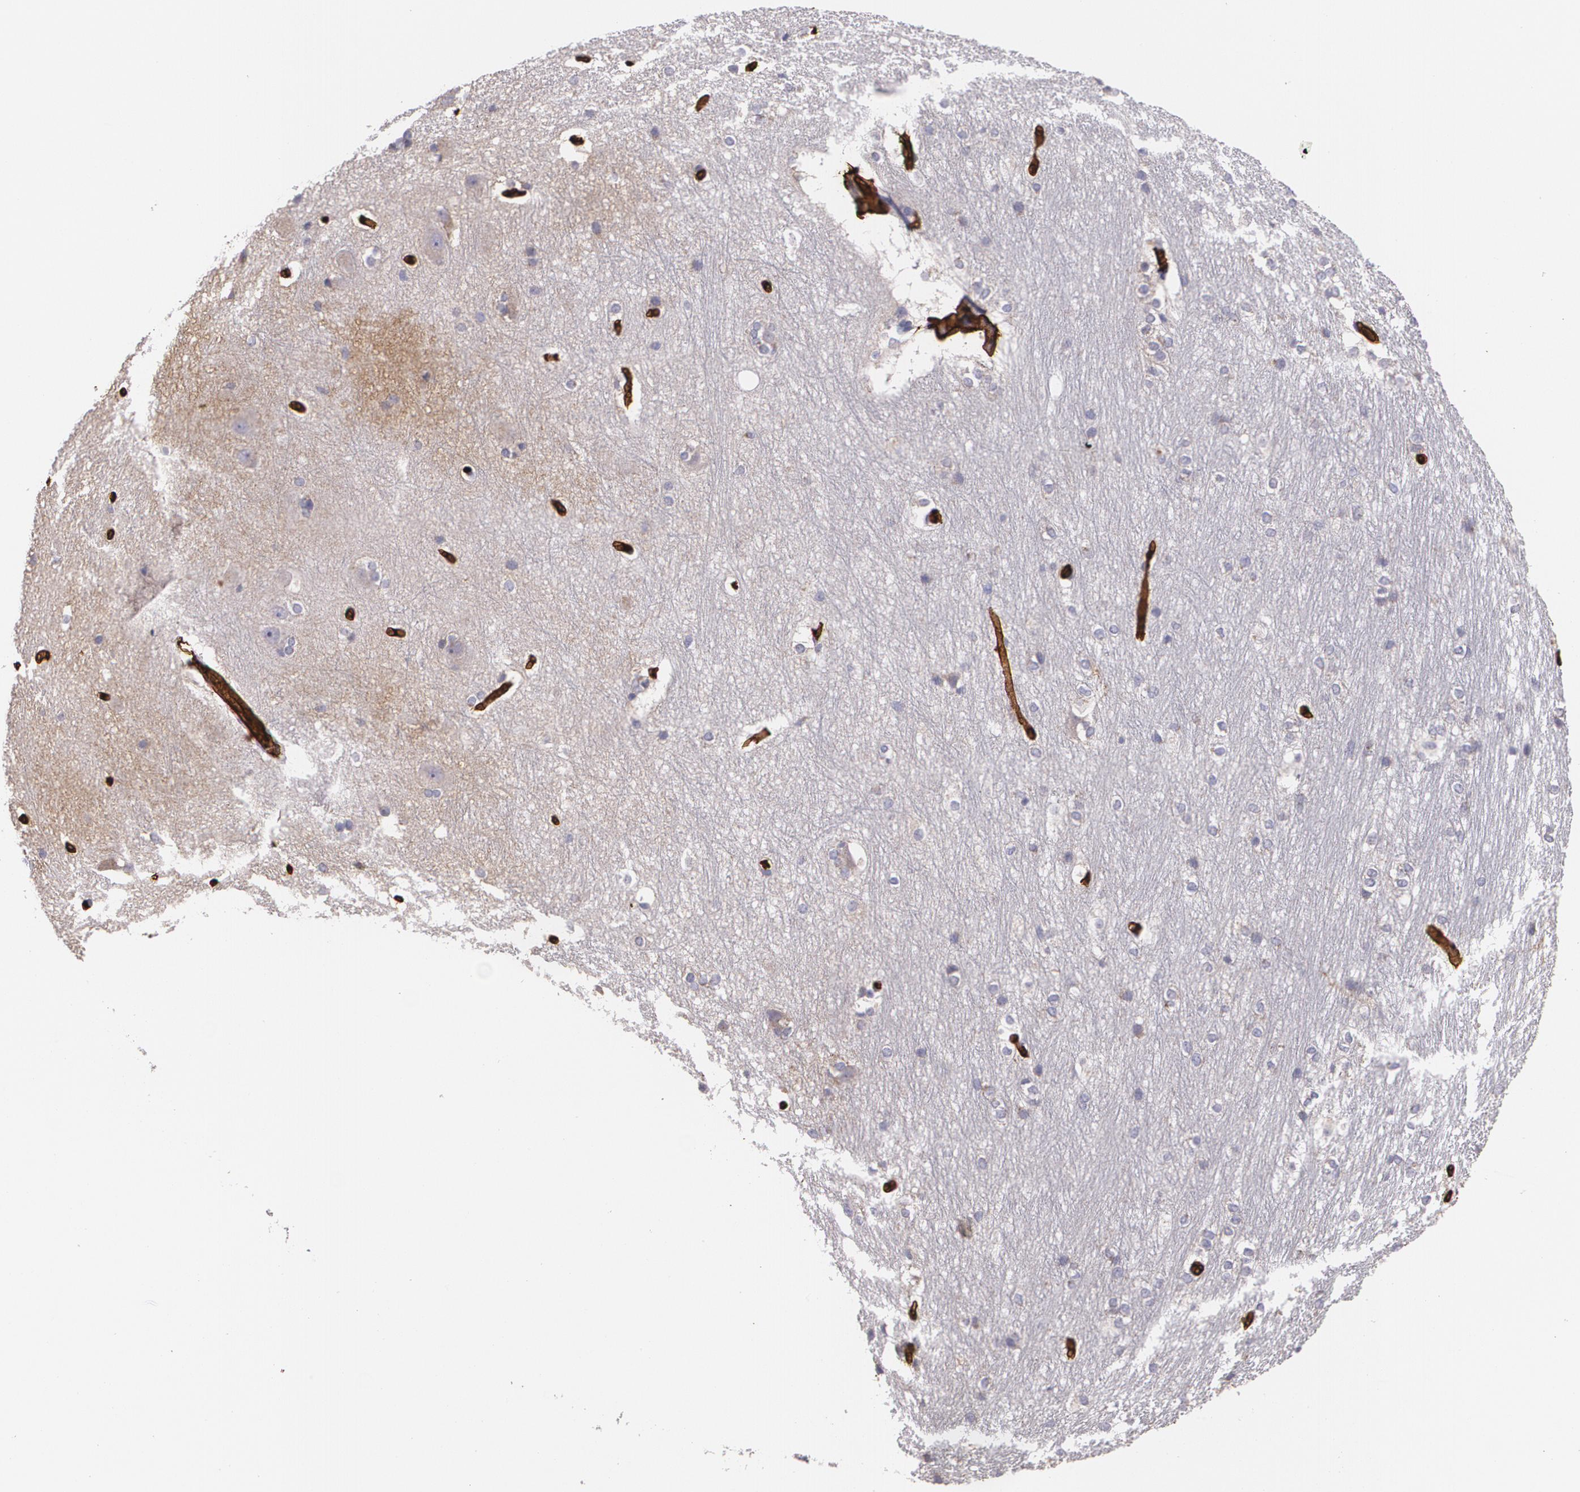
{"staining": {"intensity": "negative", "quantity": "none", "location": "none"}, "tissue": "hippocampus", "cell_type": "Glial cells", "image_type": "normal", "snomed": [{"axis": "morphology", "description": "Normal tissue, NOS"}, {"axis": "topography", "description": "Hippocampus"}], "caption": "Micrograph shows no significant protein expression in glial cells of normal hippocampus. (IHC, brightfield microscopy, high magnification).", "gene": "SLC2A1", "patient": {"sex": "female", "age": 19}}